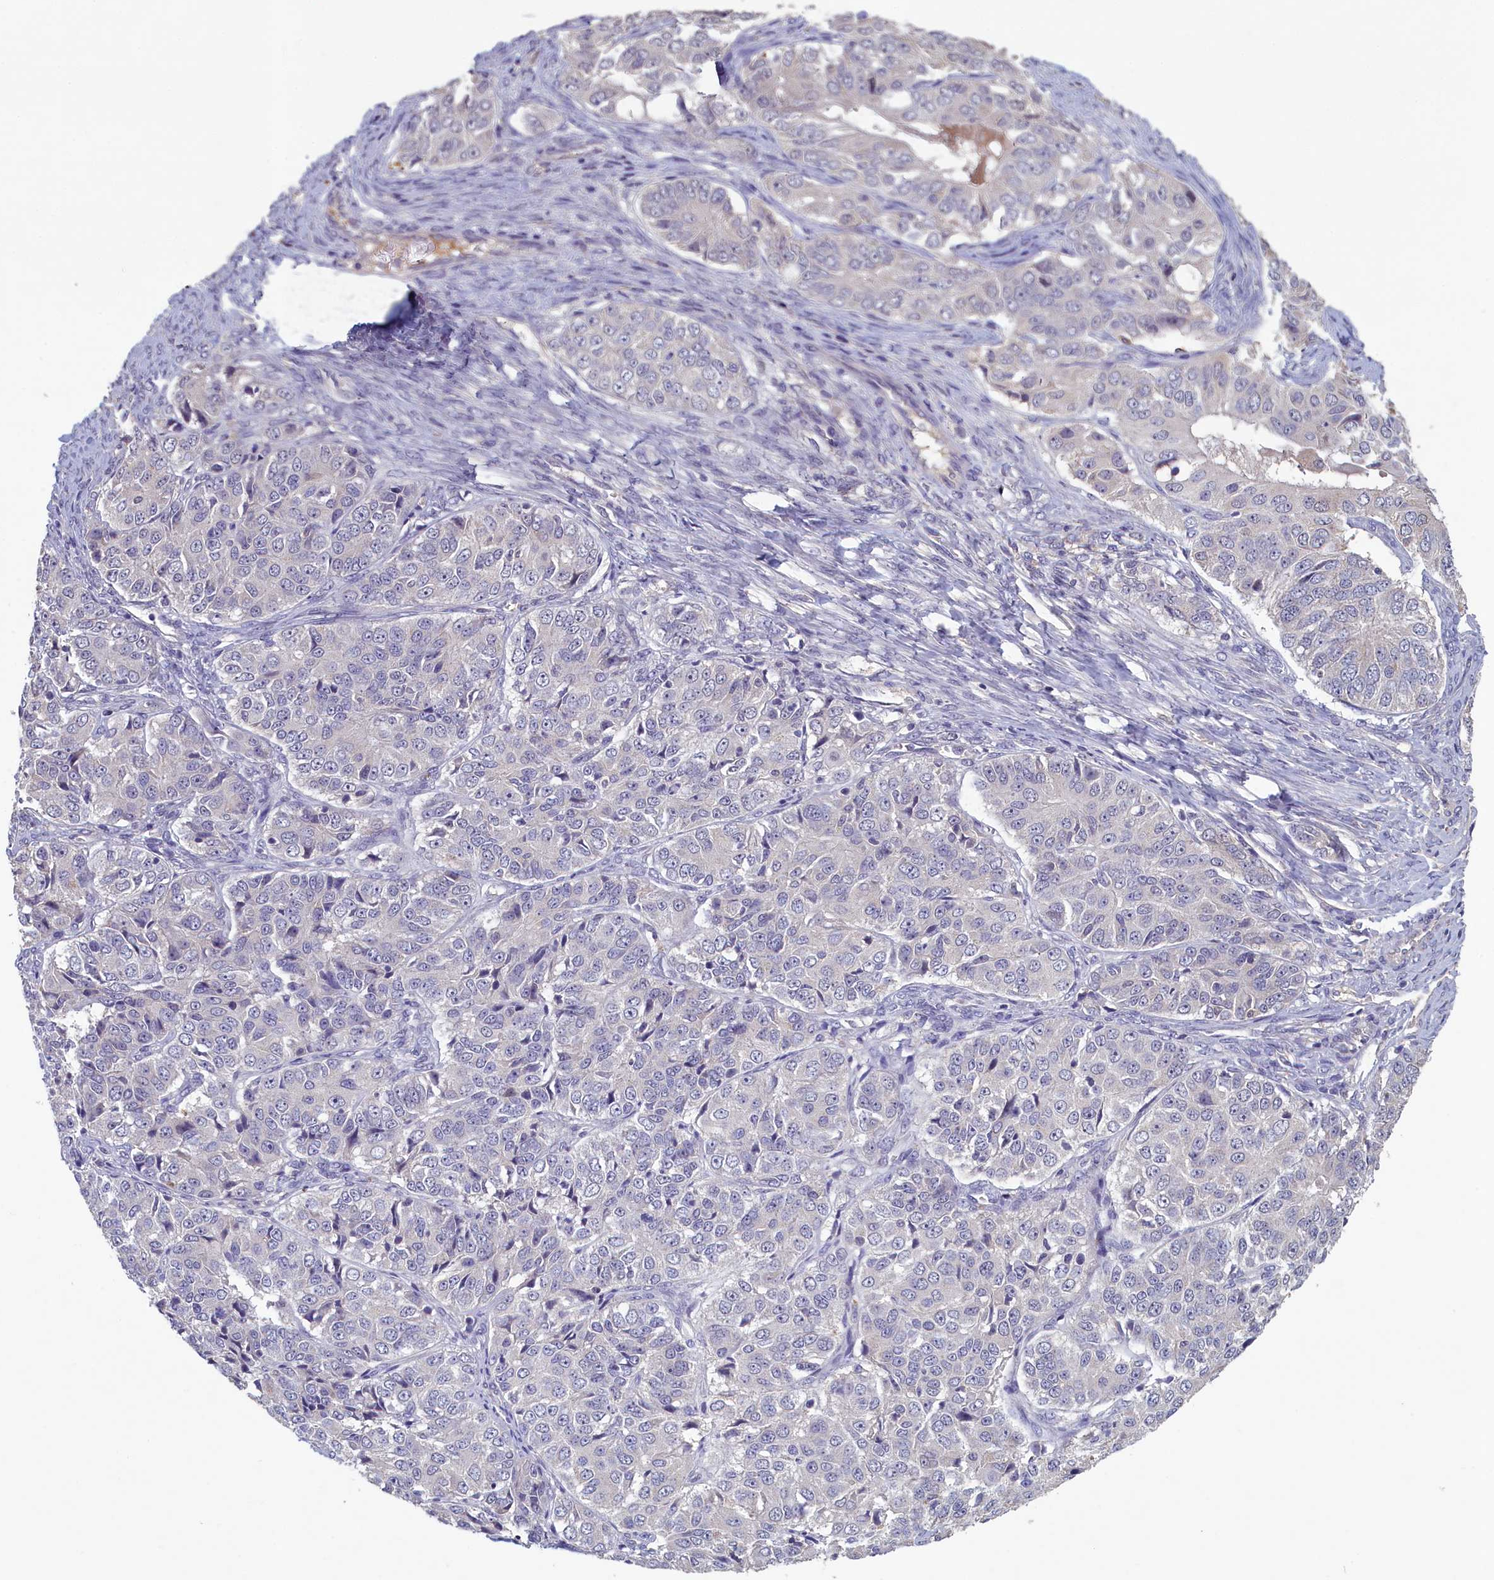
{"staining": {"intensity": "negative", "quantity": "none", "location": "none"}, "tissue": "ovarian cancer", "cell_type": "Tumor cells", "image_type": "cancer", "snomed": [{"axis": "morphology", "description": "Carcinoma, endometroid"}, {"axis": "topography", "description": "Ovary"}], "caption": "A histopathology image of ovarian endometroid carcinoma stained for a protein exhibits no brown staining in tumor cells.", "gene": "ATF7IP2", "patient": {"sex": "female", "age": 51}}